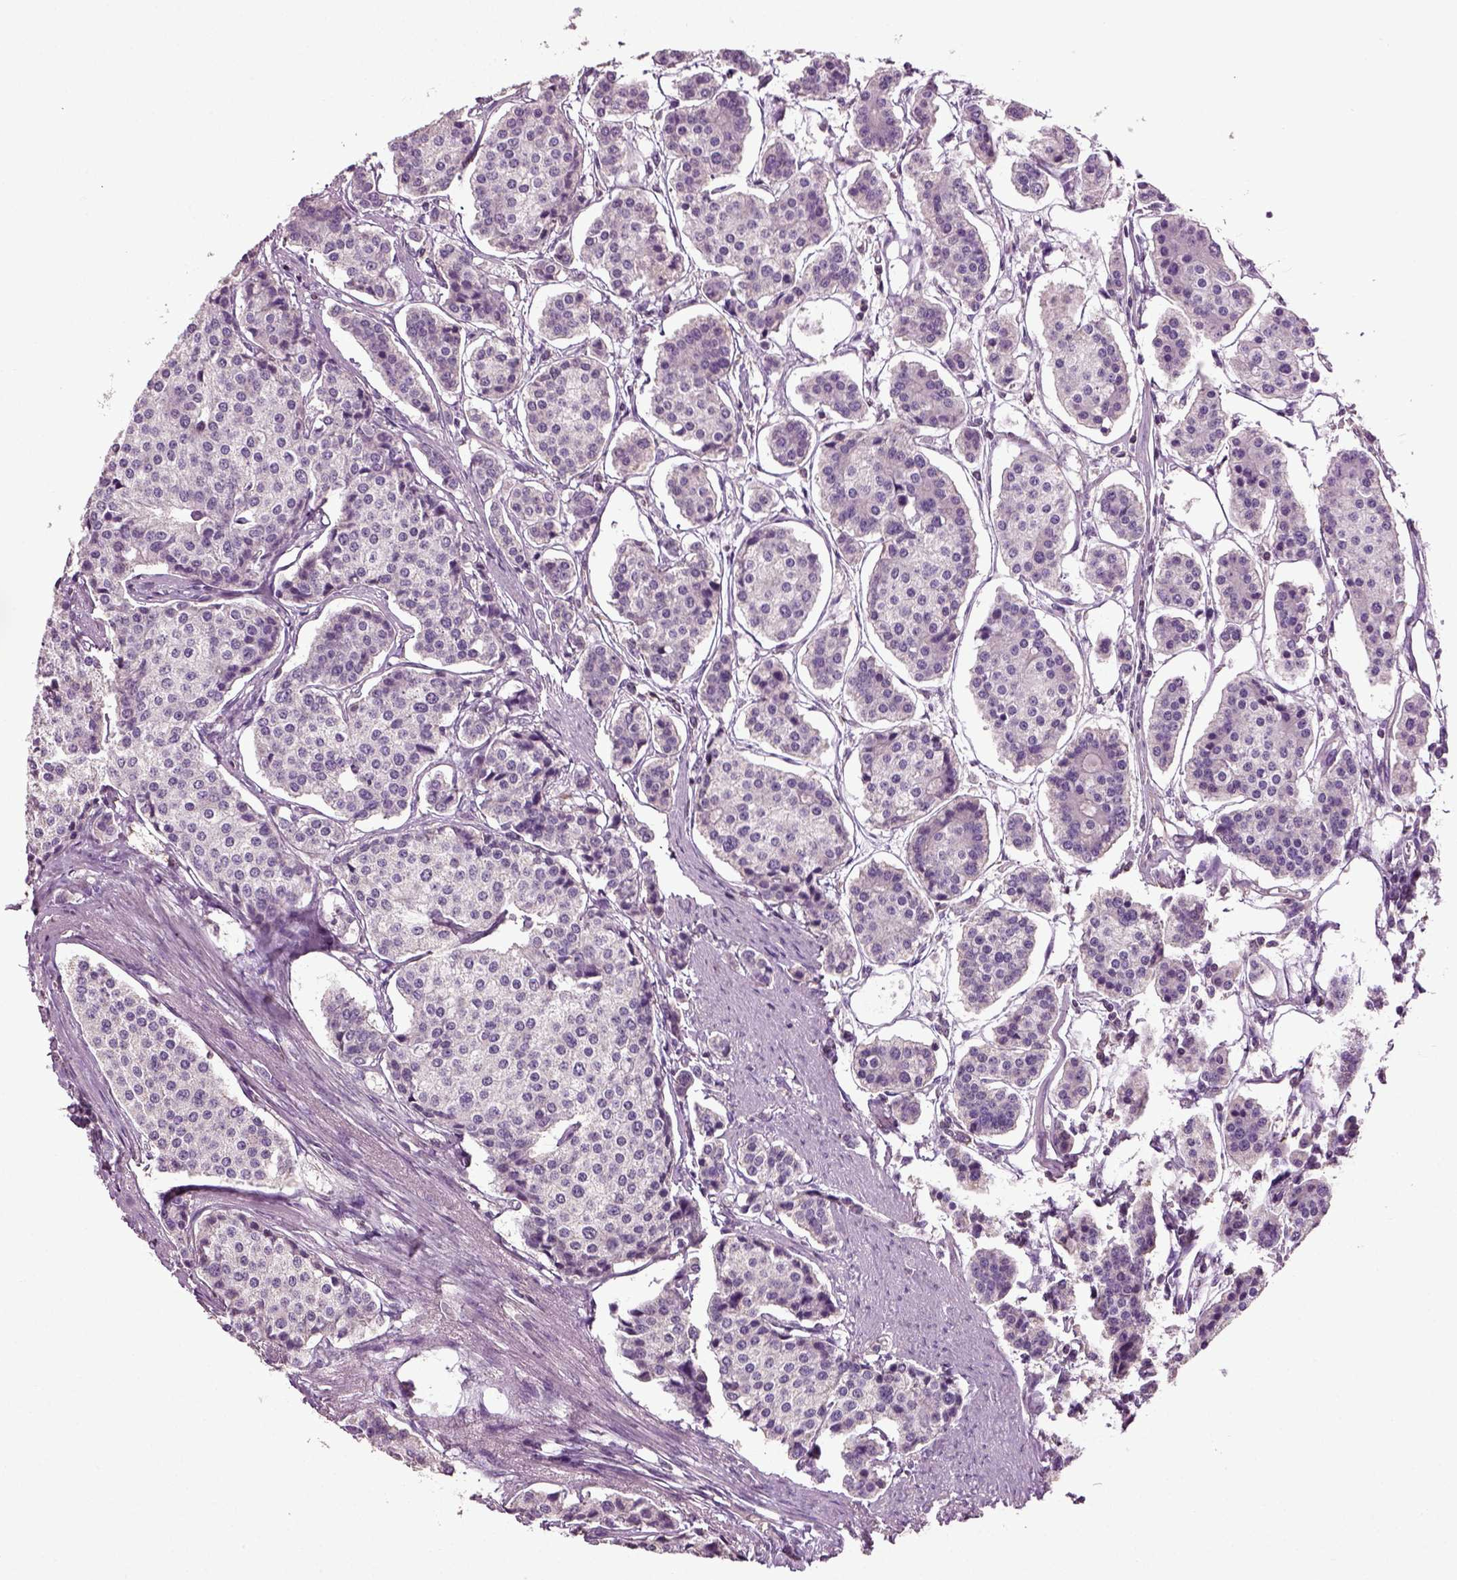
{"staining": {"intensity": "negative", "quantity": "none", "location": "none"}, "tissue": "carcinoid", "cell_type": "Tumor cells", "image_type": "cancer", "snomed": [{"axis": "morphology", "description": "Carcinoid, malignant, NOS"}, {"axis": "topography", "description": "Small intestine"}], "caption": "Carcinoid stained for a protein using immunohistochemistry (IHC) displays no staining tumor cells.", "gene": "DEFB118", "patient": {"sex": "female", "age": 65}}